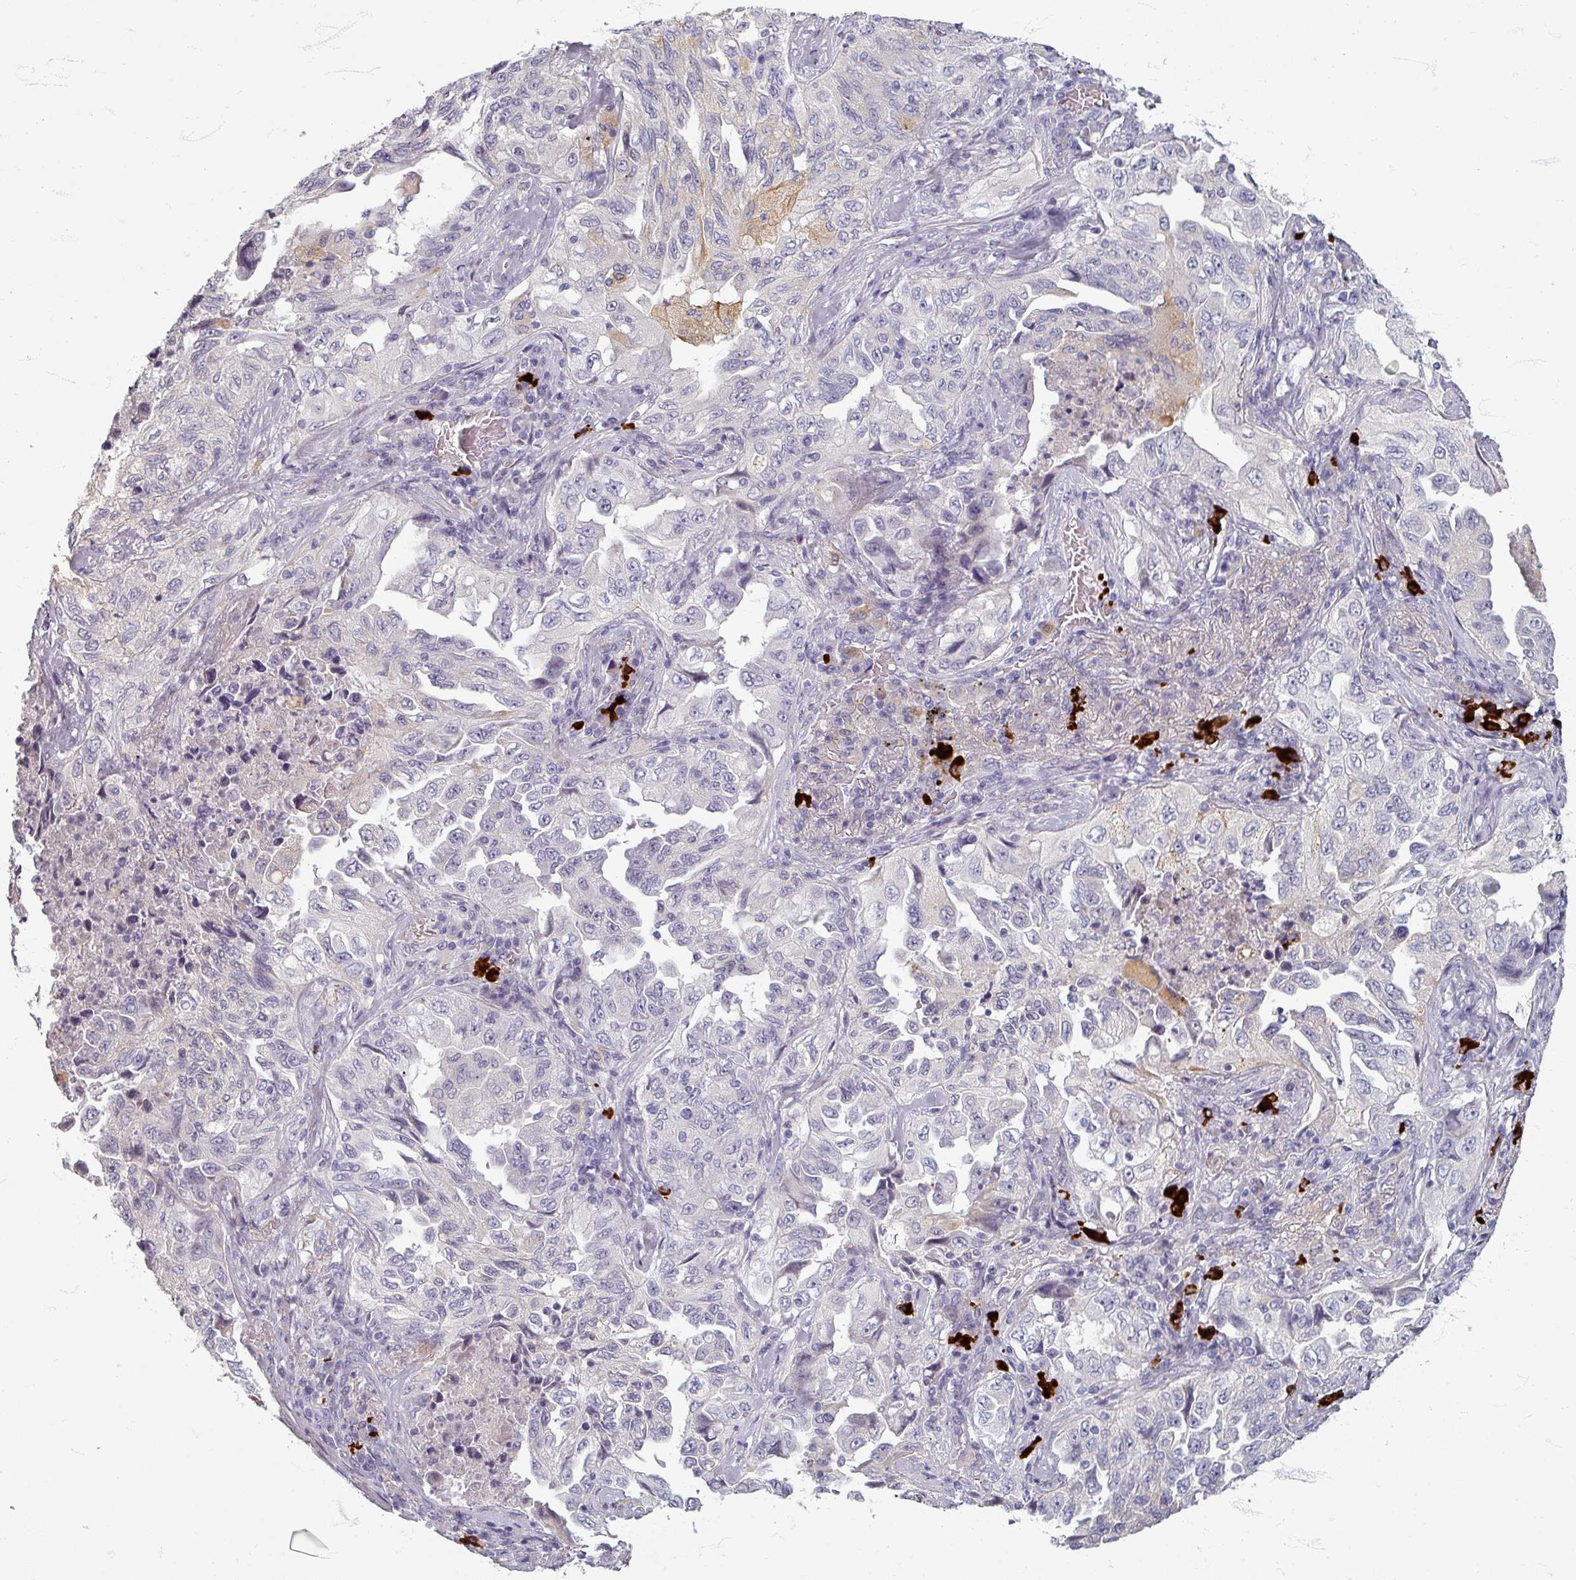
{"staining": {"intensity": "negative", "quantity": "none", "location": "none"}, "tissue": "lung cancer", "cell_type": "Tumor cells", "image_type": "cancer", "snomed": [{"axis": "morphology", "description": "Adenocarcinoma, NOS"}, {"axis": "topography", "description": "Lung"}], "caption": "This image is of lung cancer stained with IHC to label a protein in brown with the nuclei are counter-stained blue. There is no staining in tumor cells.", "gene": "ZNF878", "patient": {"sex": "female", "age": 51}}